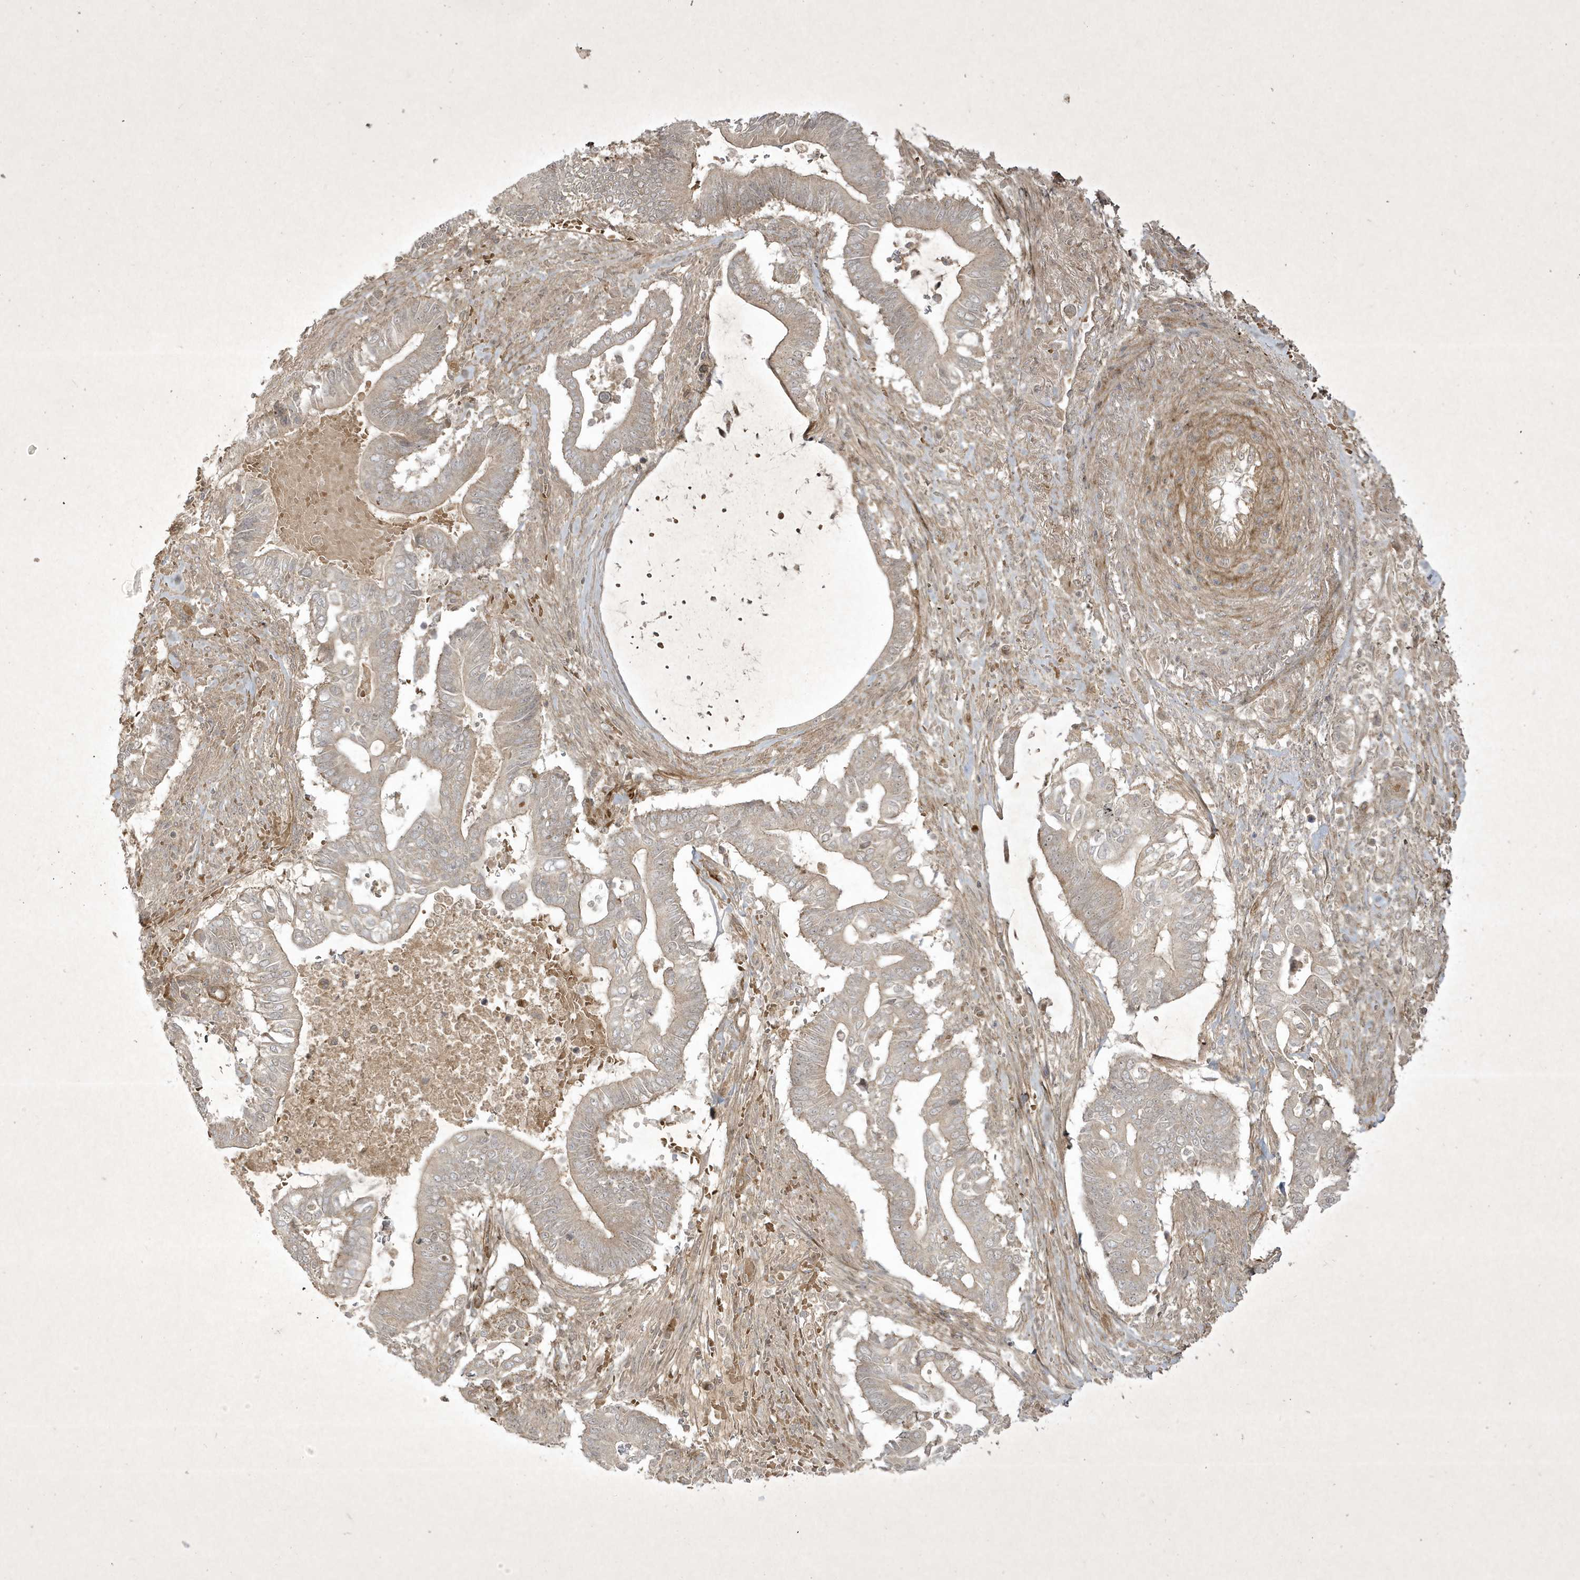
{"staining": {"intensity": "negative", "quantity": "none", "location": "none"}, "tissue": "pancreatic cancer", "cell_type": "Tumor cells", "image_type": "cancer", "snomed": [{"axis": "morphology", "description": "Adenocarcinoma, NOS"}, {"axis": "topography", "description": "Pancreas"}], "caption": "Immunohistochemistry micrograph of adenocarcinoma (pancreatic) stained for a protein (brown), which displays no positivity in tumor cells.", "gene": "FAM83C", "patient": {"sex": "male", "age": 68}}